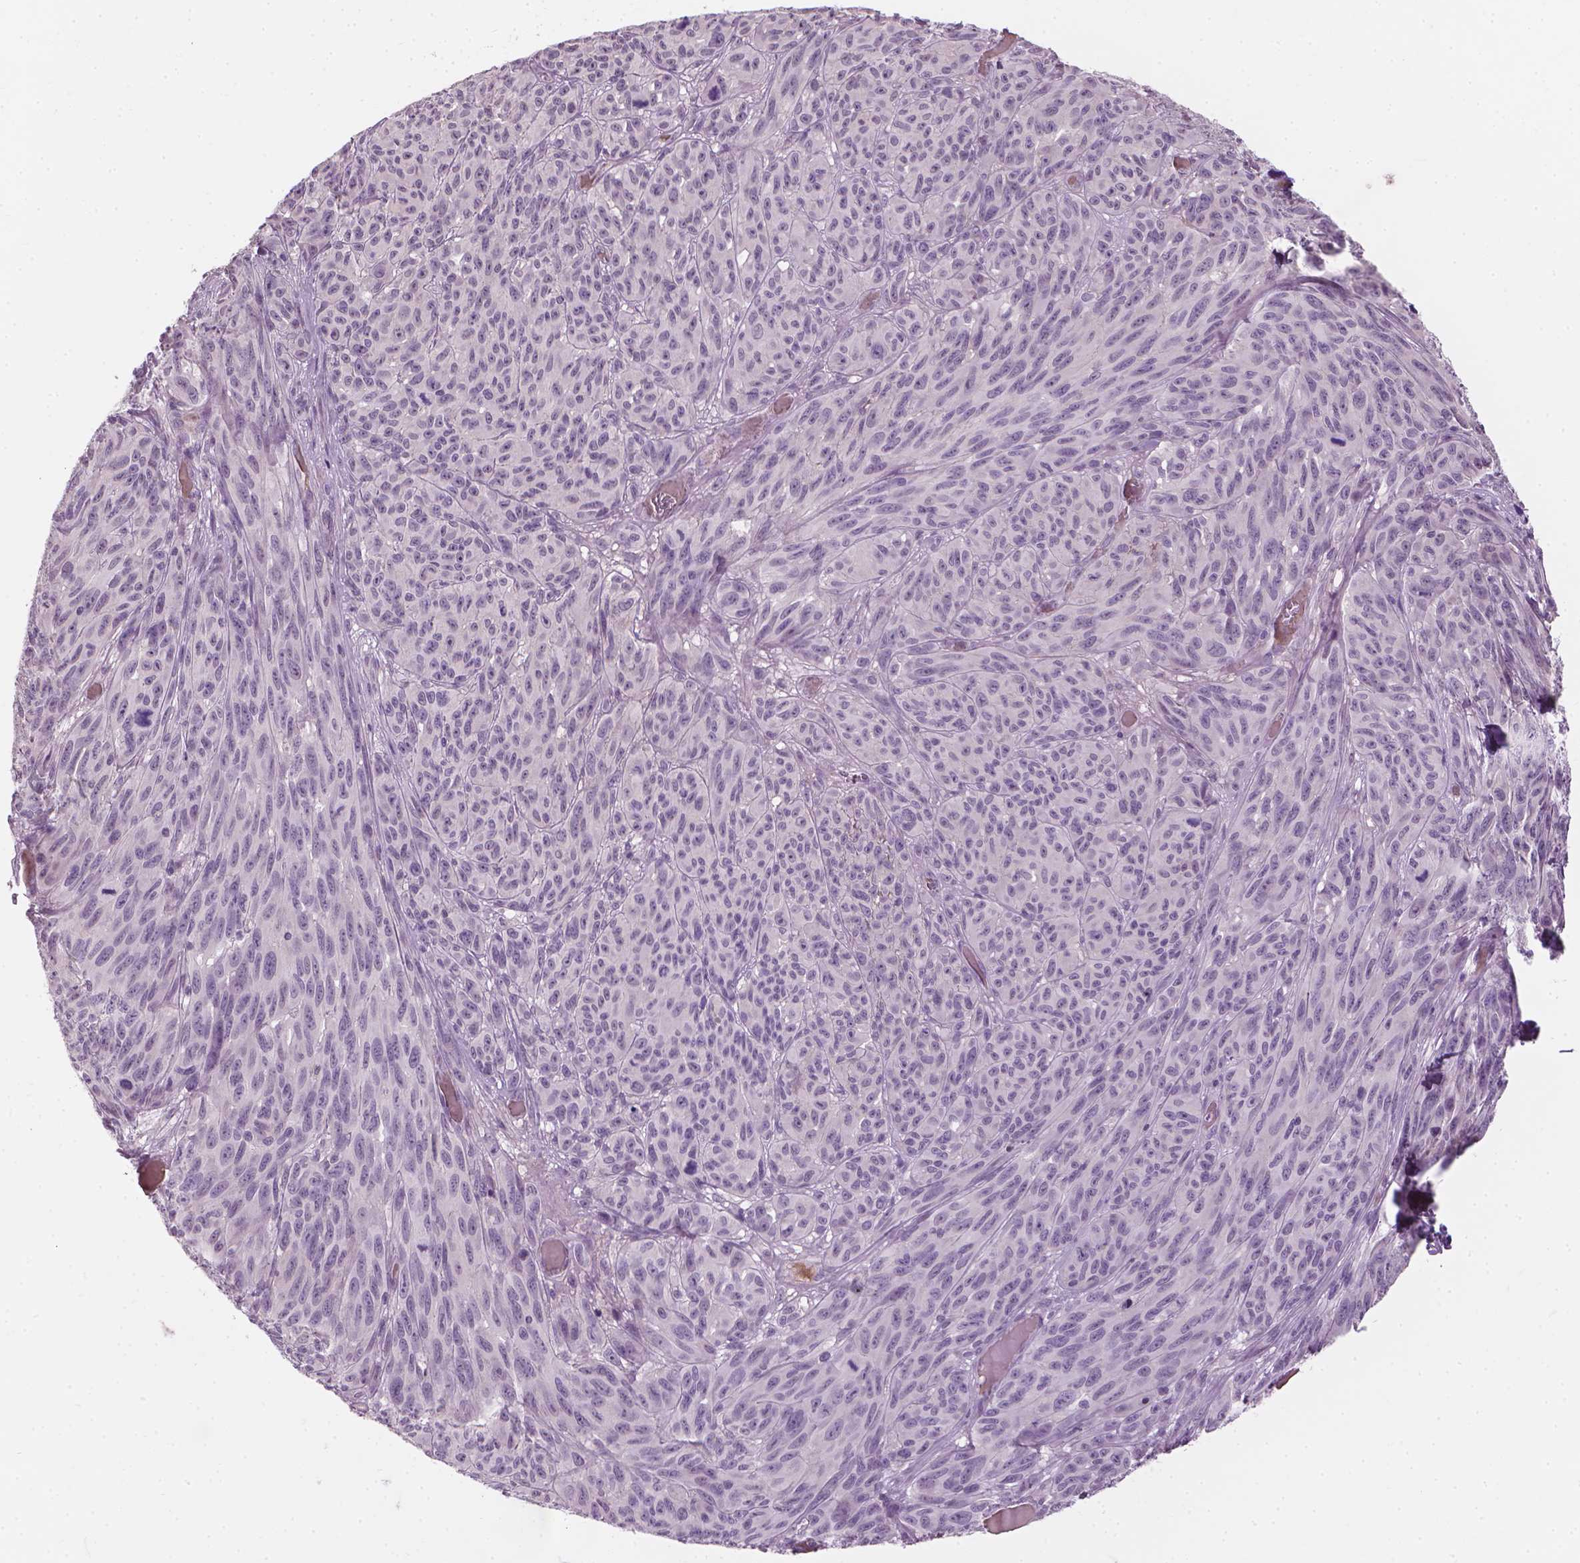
{"staining": {"intensity": "negative", "quantity": "none", "location": "none"}, "tissue": "melanoma", "cell_type": "Tumor cells", "image_type": "cancer", "snomed": [{"axis": "morphology", "description": "Malignant melanoma, NOS"}, {"axis": "topography", "description": "Vulva, labia, clitoris and Bartholin´s gland, NO"}], "caption": "This histopathology image is of melanoma stained with immunohistochemistry (IHC) to label a protein in brown with the nuclei are counter-stained blue. There is no staining in tumor cells. (DAB (3,3'-diaminobenzidine) IHC visualized using brightfield microscopy, high magnification).", "gene": "SAXO2", "patient": {"sex": "female", "age": 75}}